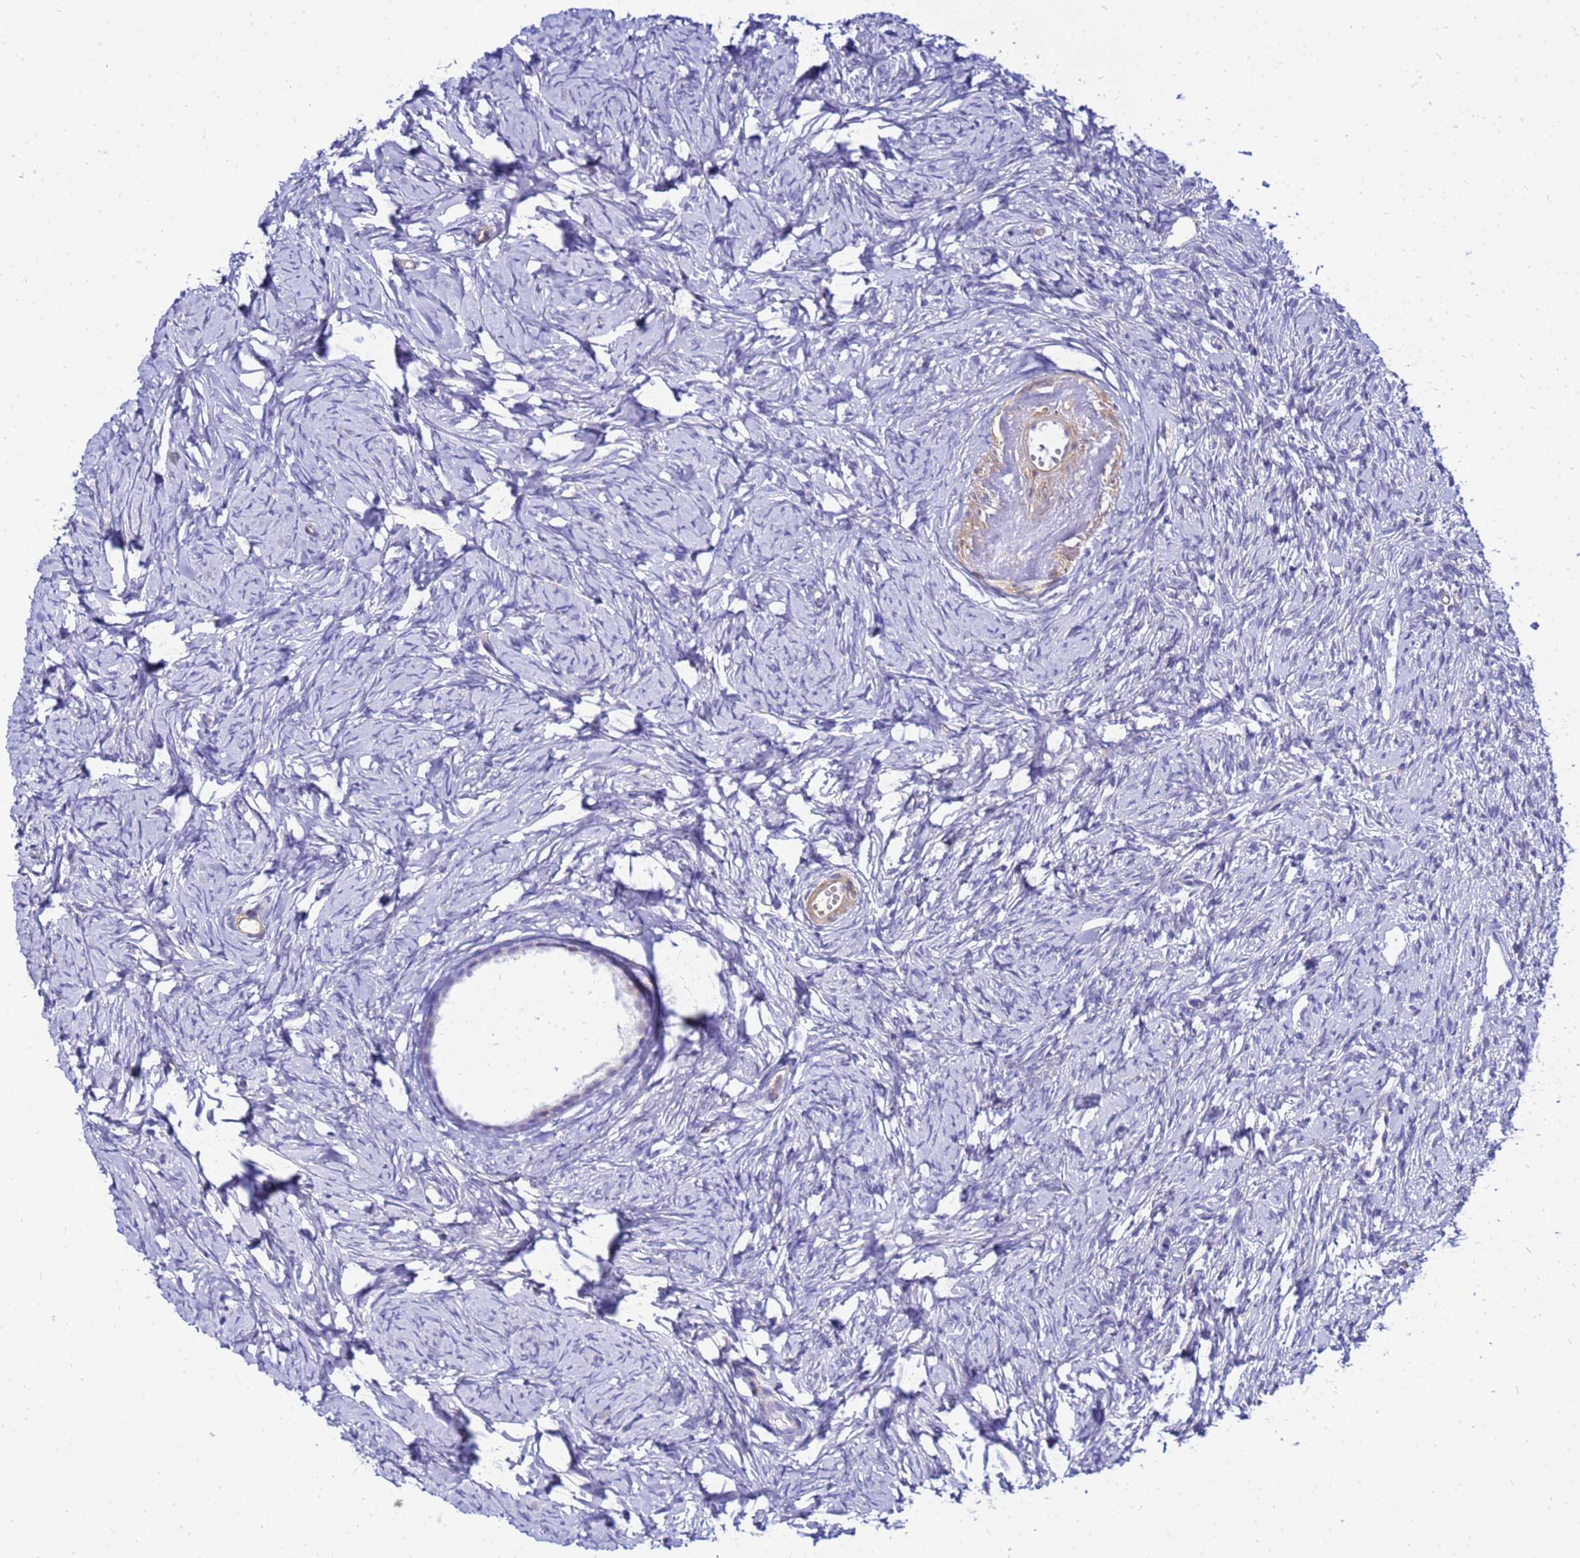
{"staining": {"intensity": "negative", "quantity": "none", "location": "none"}, "tissue": "ovary", "cell_type": "Ovarian stroma cells", "image_type": "normal", "snomed": [{"axis": "morphology", "description": "Normal tissue, NOS"}, {"axis": "topography", "description": "Ovary"}], "caption": "Ovary stained for a protein using IHC displays no expression ovarian stroma cells.", "gene": "DBNDD2", "patient": {"sex": "female", "age": 51}}